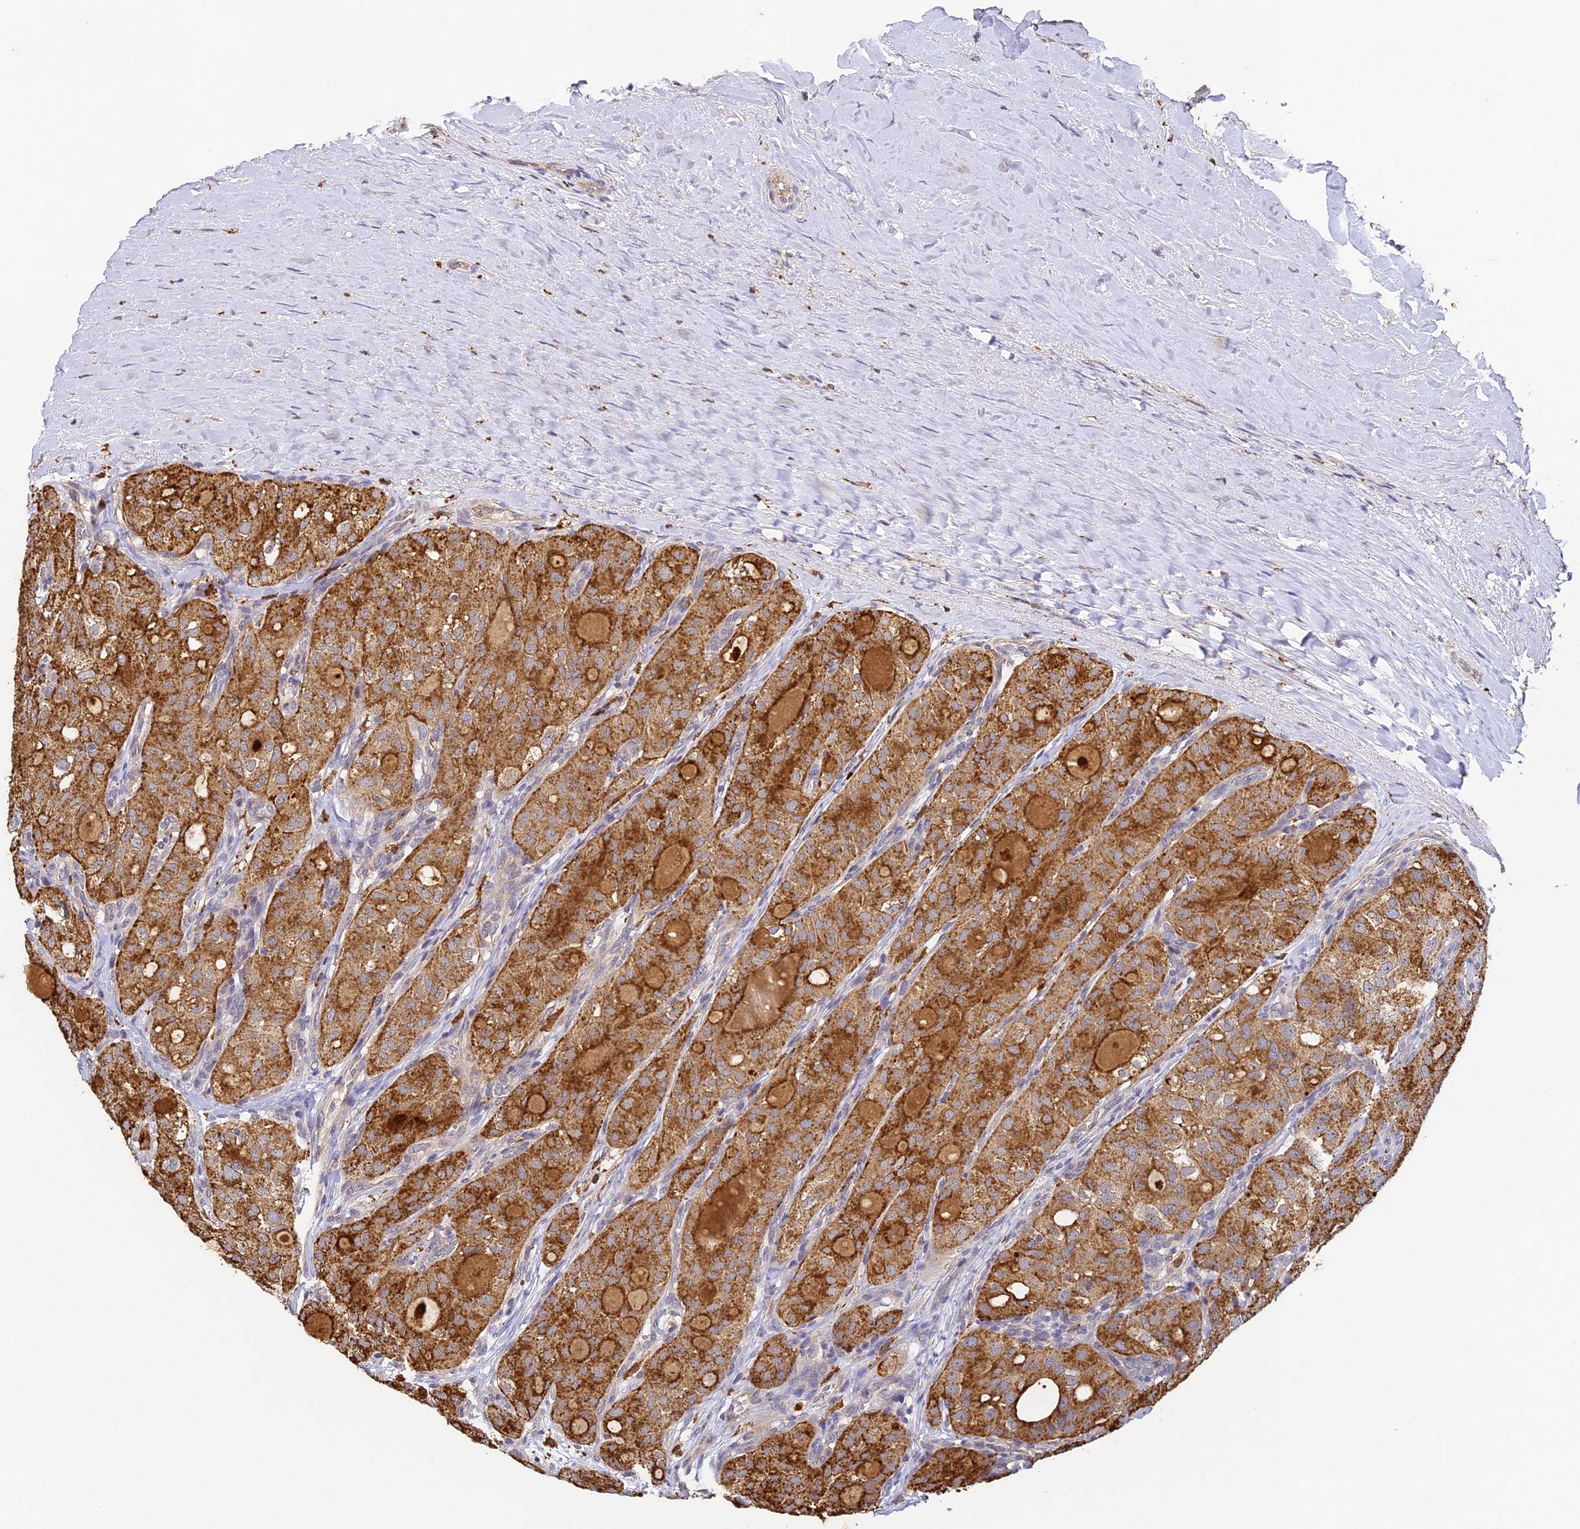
{"staining": {"intensity": "strong", "quantity": ">75%", "location": "cytoplasmic/membranous"}, "tissue": "thyroid cancer", "cell_type": "Tumor cells", "image_type": "cancer", "snomed": [{"axis": "morphology", "description": "Follicular adenoma carcinoma, NOS"}, {"axis": "topography", "description": "Thyroid gland"}], "caption": "A high amount of strong cytoplasmic/membranous staining is present in about >75% of tumor cells in thyroid cancer (follicular adenoma carcinoma) tissue.", "gene": "YAE1", "patient": {"sex": "male", "age": 75}}